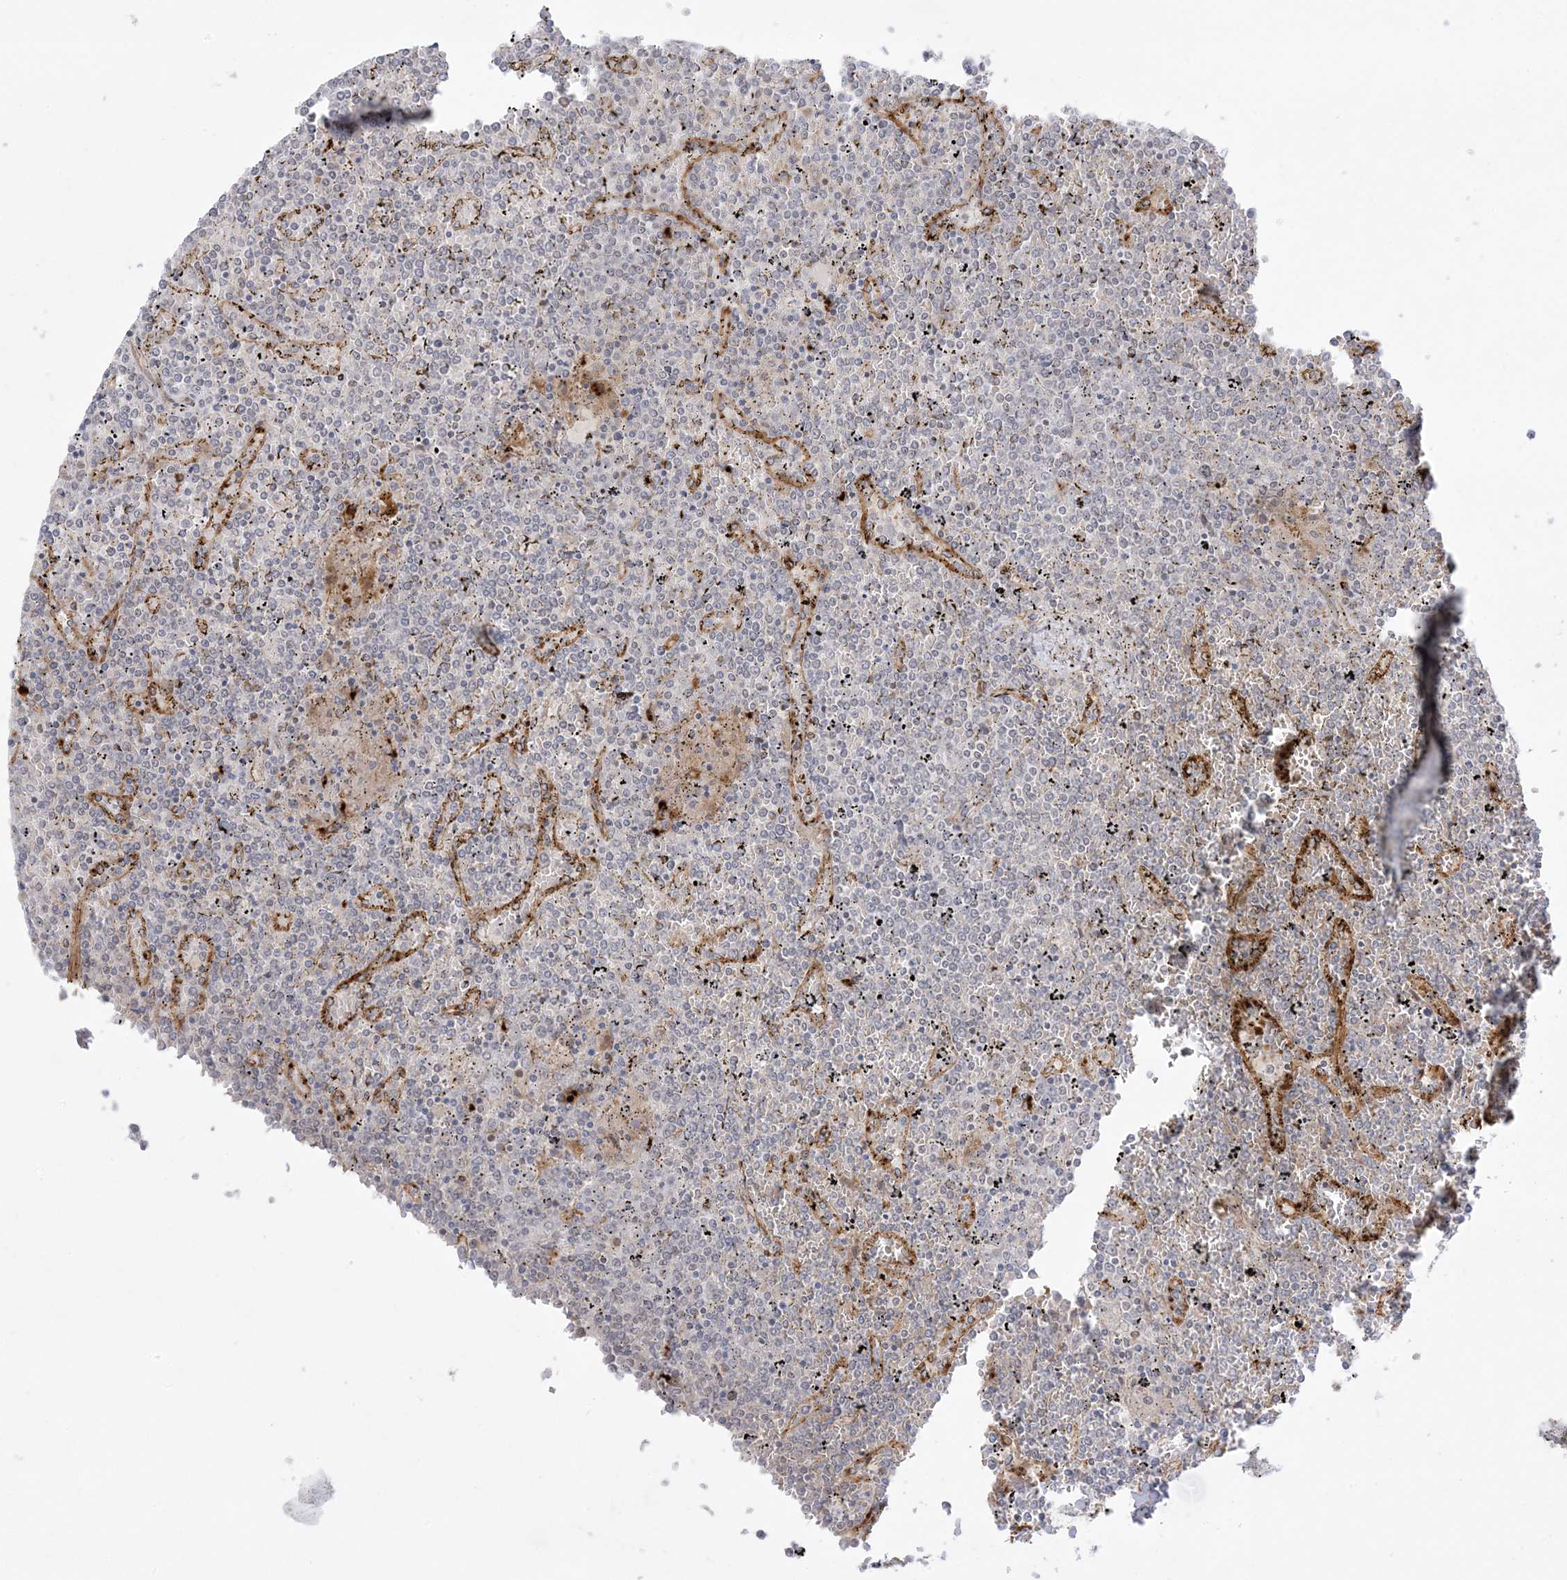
{"staining": {"intensity": "negative", "quantity": "none", "location": "none"}, "tissue": "lymphoma", "cell_type": "Tumor cells", "image_type": "cancer", "snomed": [{"axis": "morphology", "description": "Malignant lymphoma, non-Hodgkin's type, Low grade"}, {"axis": "topography", "description": "Spleen"}], "caption": "Lymphoma was stained to show a protein in brown. There is no significant positivity in tumor cells.", "gene": "PTK6", "patient": {"sex": "female", "age": 19}}